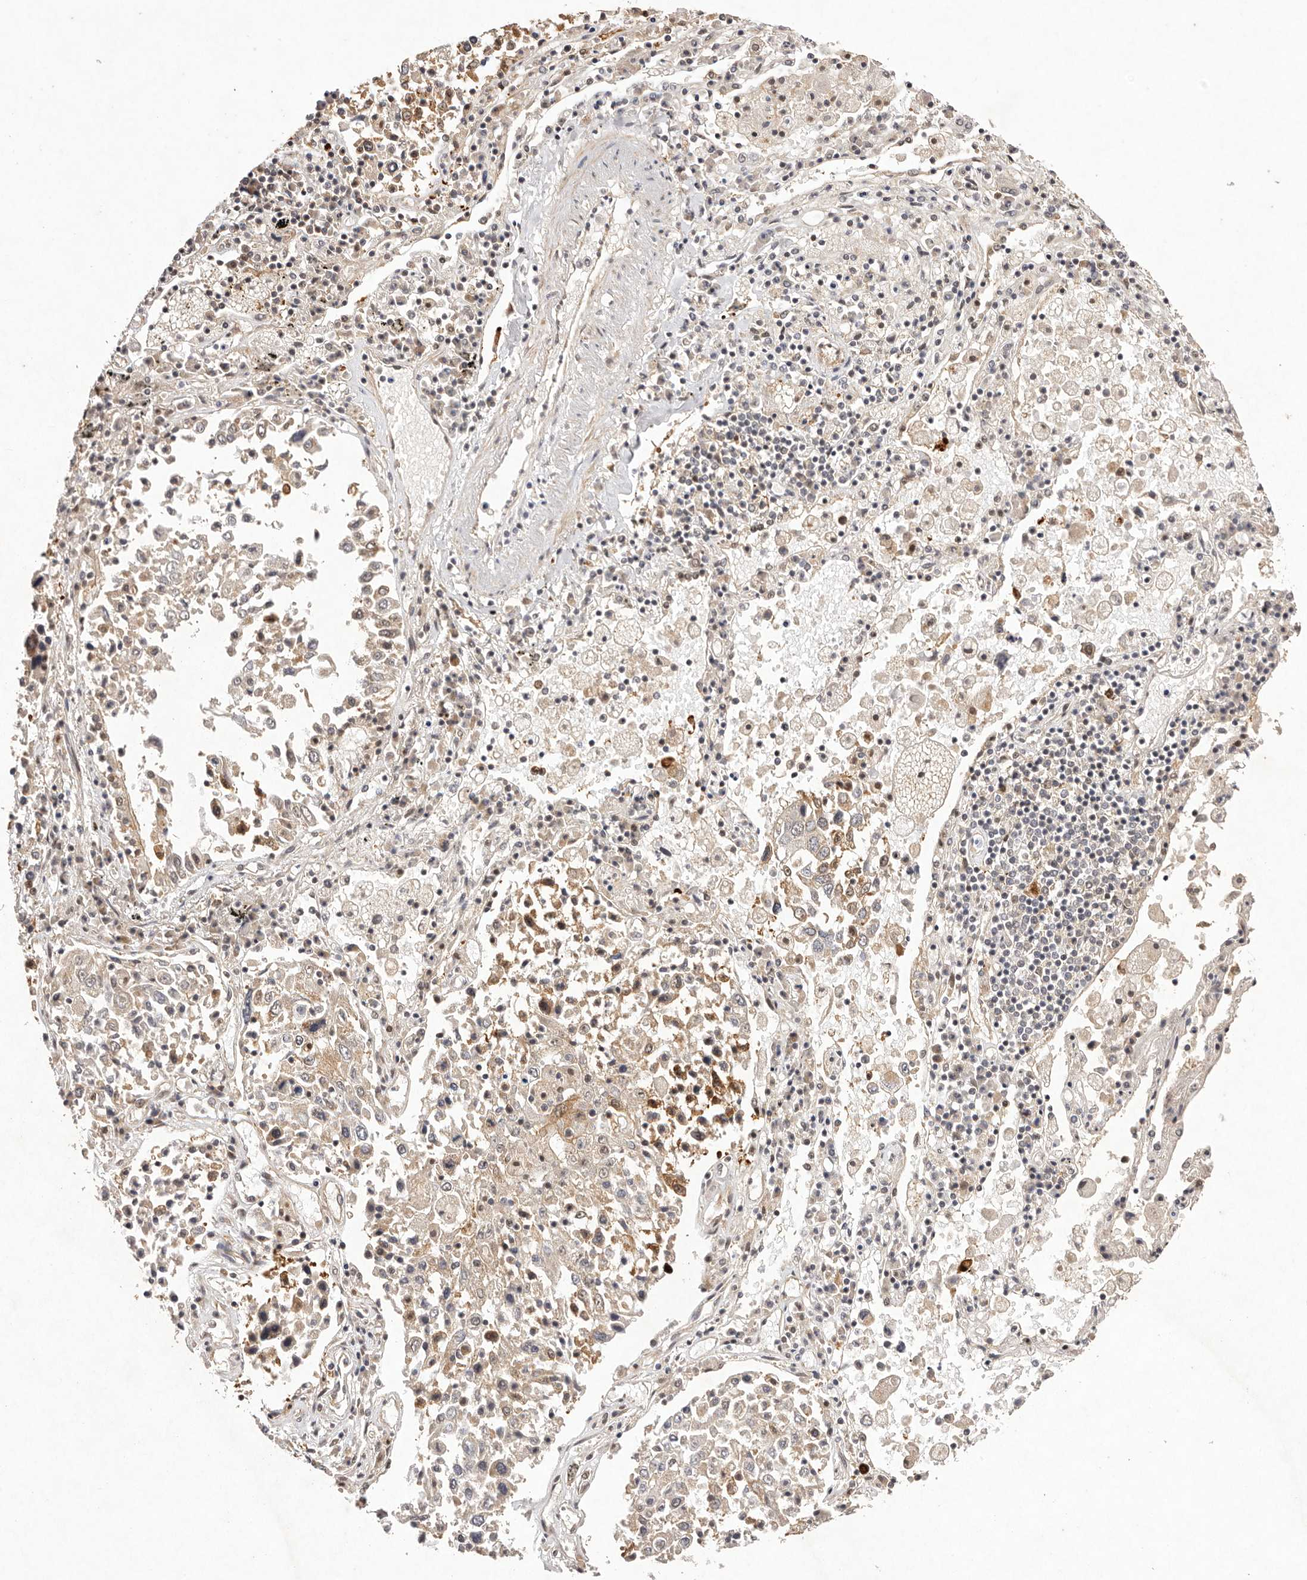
{"staining": {"intensity": "weak", "quantity": "25%-75%", "location": "cytoplasmic/membranous,nuclear"}, "tissue": "lung cancer", "cell_type": "Tumor cells", "image_type": "cancer", "snomed": [{"axis": "morphology", "description": "Squamous cell carcinoma, NOS"}, {"axis": "topography", "description": "Lung"}], "caption": "There is low levels of weak cytoplasmic/membranous and nuclear staining in tumor cells of lung cancer, as demonstrated by immunohistochemical staining (brown color).", "gene": "BUD31", "patient": {"sex": "male", "age": 65}}